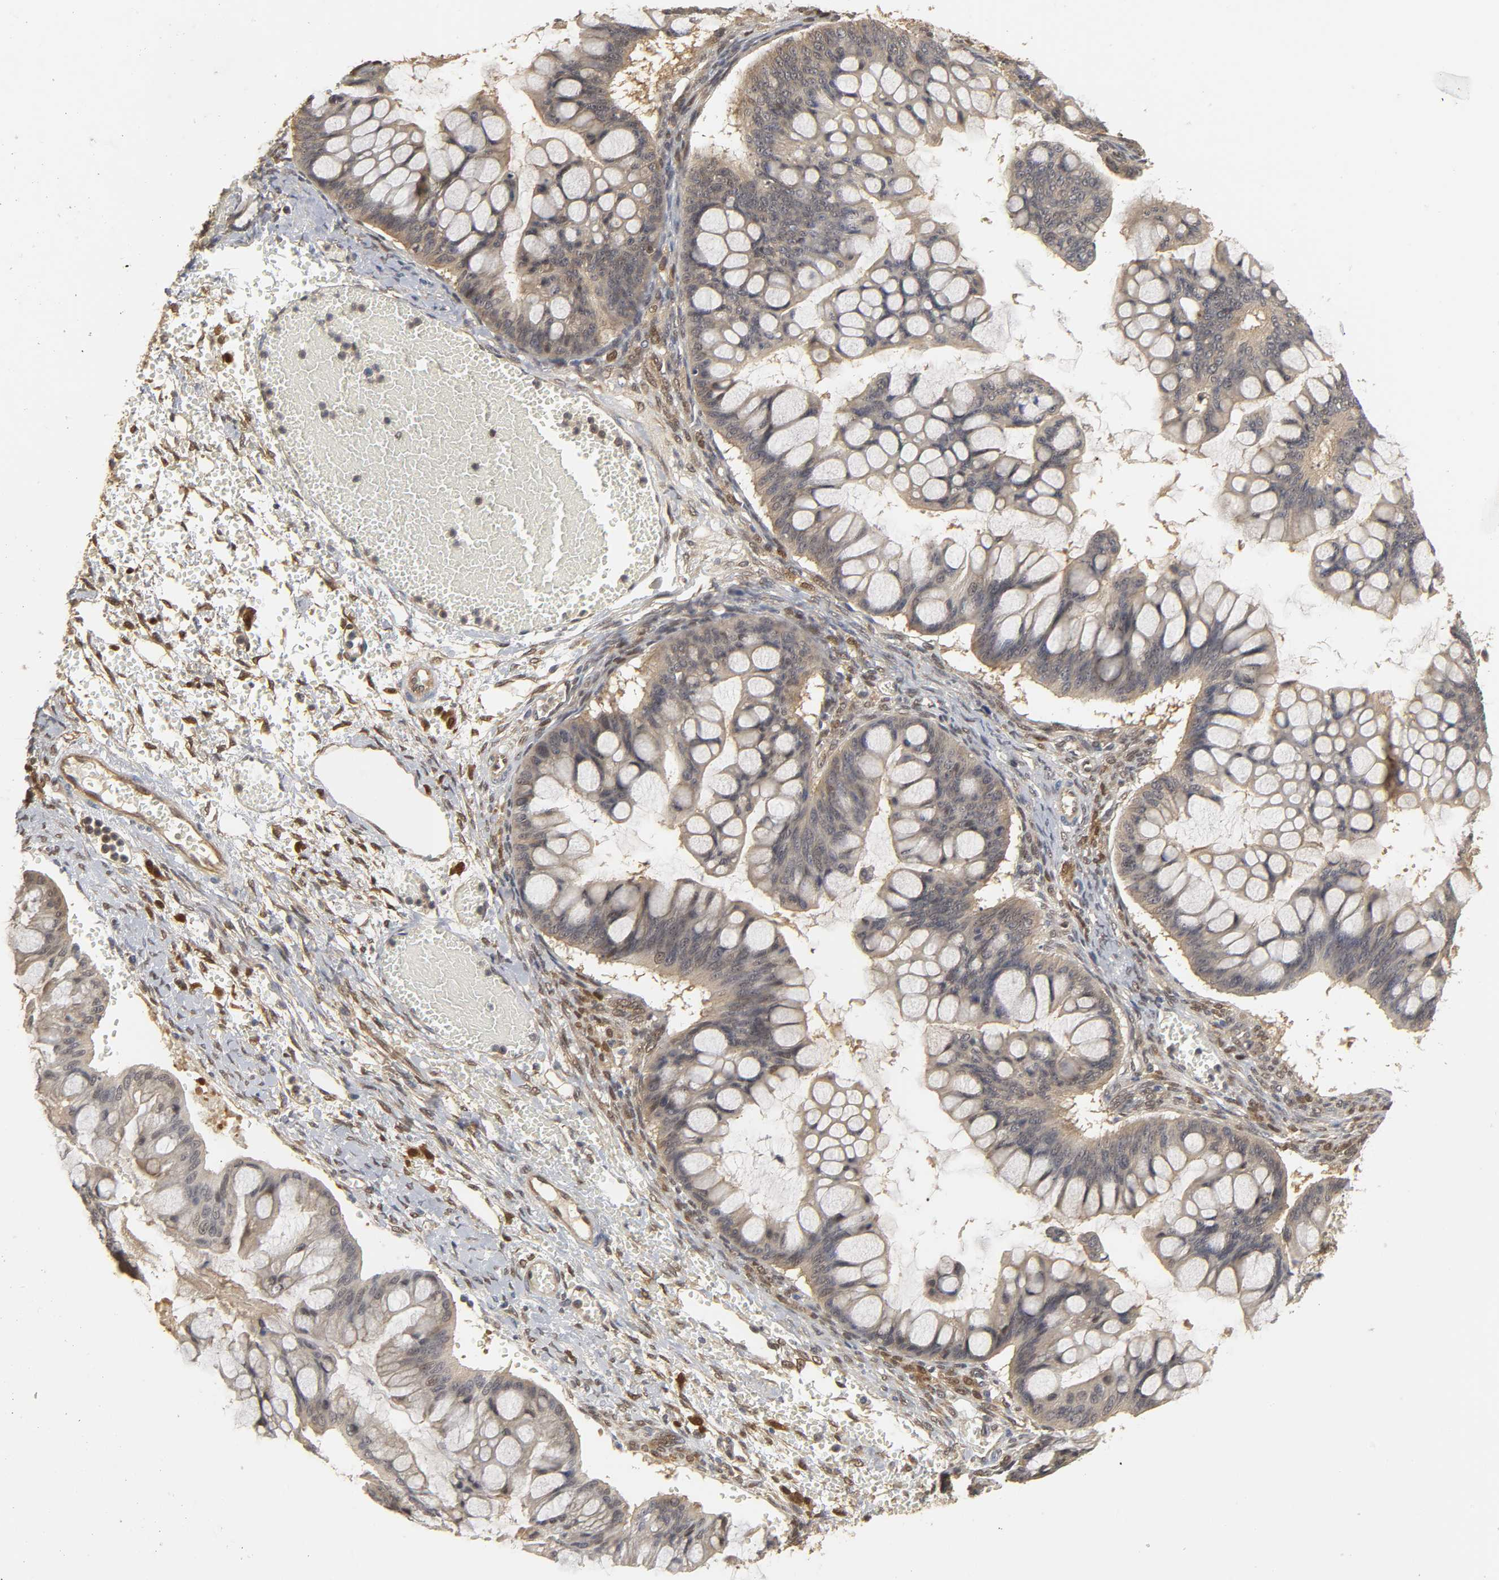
{"staining": {"intensity": "weak", "quantity": ">75%", "location": "cytoplasmic/membranous"}, "tissue": "ovarian cancer", "cell_type": "Tumor cells", "image_type": "cancer", "snomed": [{"axis": "morphology", "description": "Cystadenocarcinoma, mucinous, NOS"}, {"axis": "topography", "description": "Ovary"}], "caption": "This micrograph reveals IHC staining of ovarian cancer, with low weak cytoplasmic/membranous expression in approximately >75% of tumor cells.", "gene": "PARK7", "patient": {"sex": "female", "age": 73}}